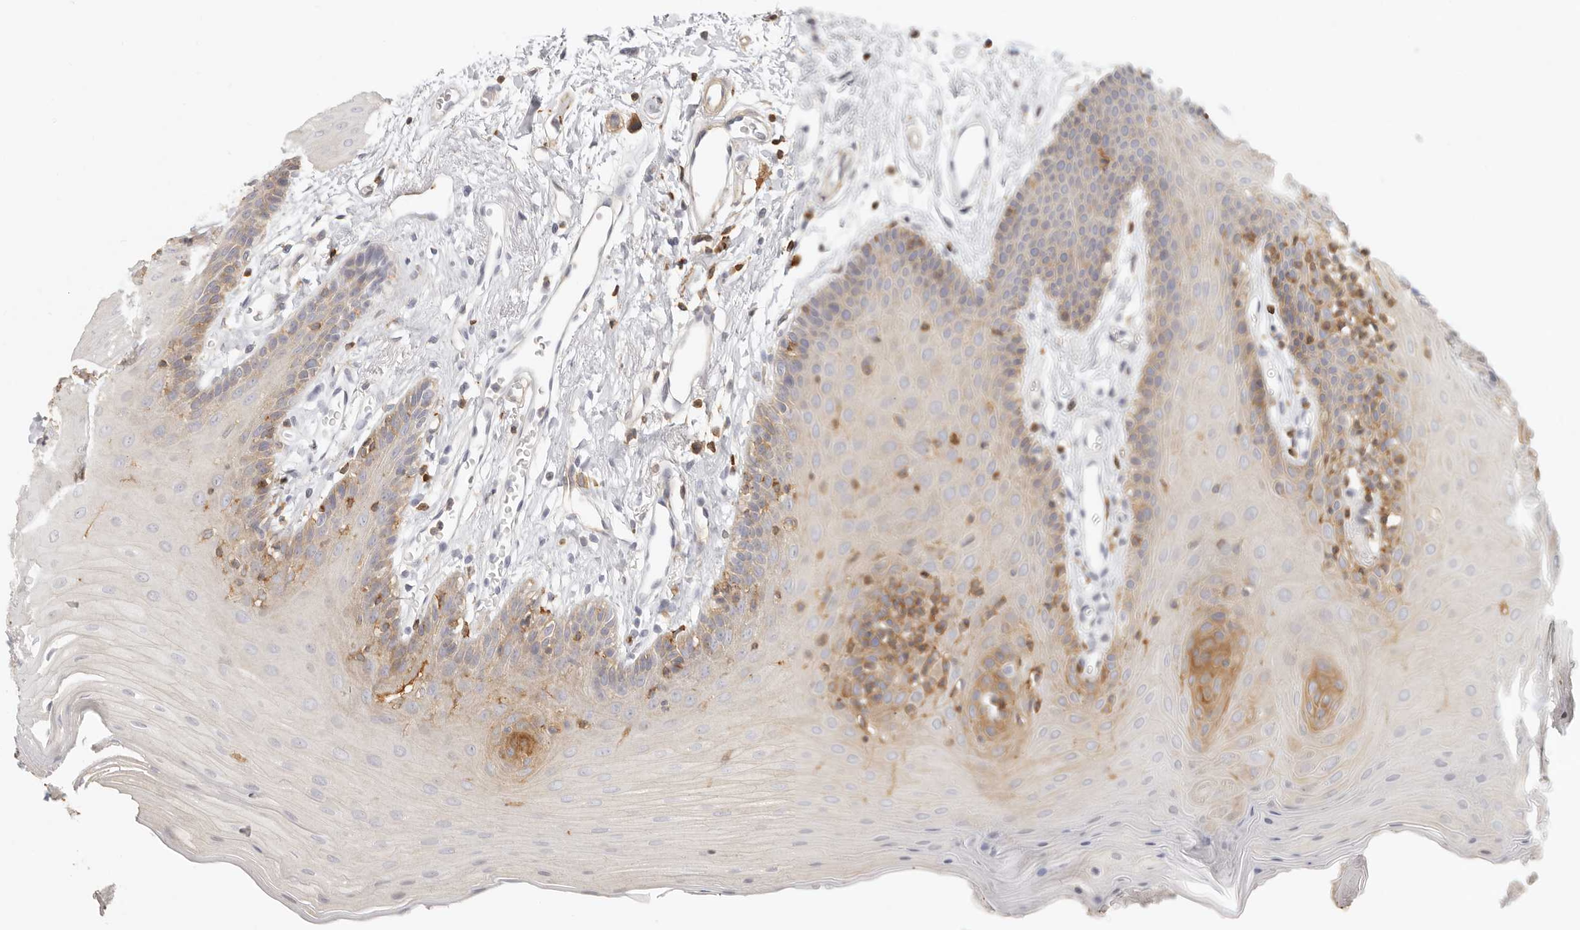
{"staining": {"intensity": "weak", "quantity": "<25%", "location": "cytoplasmic/membranous"}, "tissue": "oral mucosa", "cell_type": "Squamous epithelial cells", "image_type": "normal", "snomed": [{"axis": "morphology", "description": "Normal tissue, NOS"}, {"axis": "morphology", "description": "Squamous cell carcinoma, NOS"}, {"axis": "topography", "description": "Skeletal muscle"}, {"axis": "topography", "description": "Oral tissue"}, {"axis": "topography", "description": "Salivary gland"}, {"axis": "topography", "description": "Head-Neck"}], "caption": "Immunohistochemistry (IHC) histopathology image of benign oral mucosa: human oral mucosa stained with DAB (3,3'-diaminobenzidine) demonstrates no significant protein staining in squamous epithelial cells.", "gene": "NIBAN1", "patient": {"sex": "male", "age": 54}}